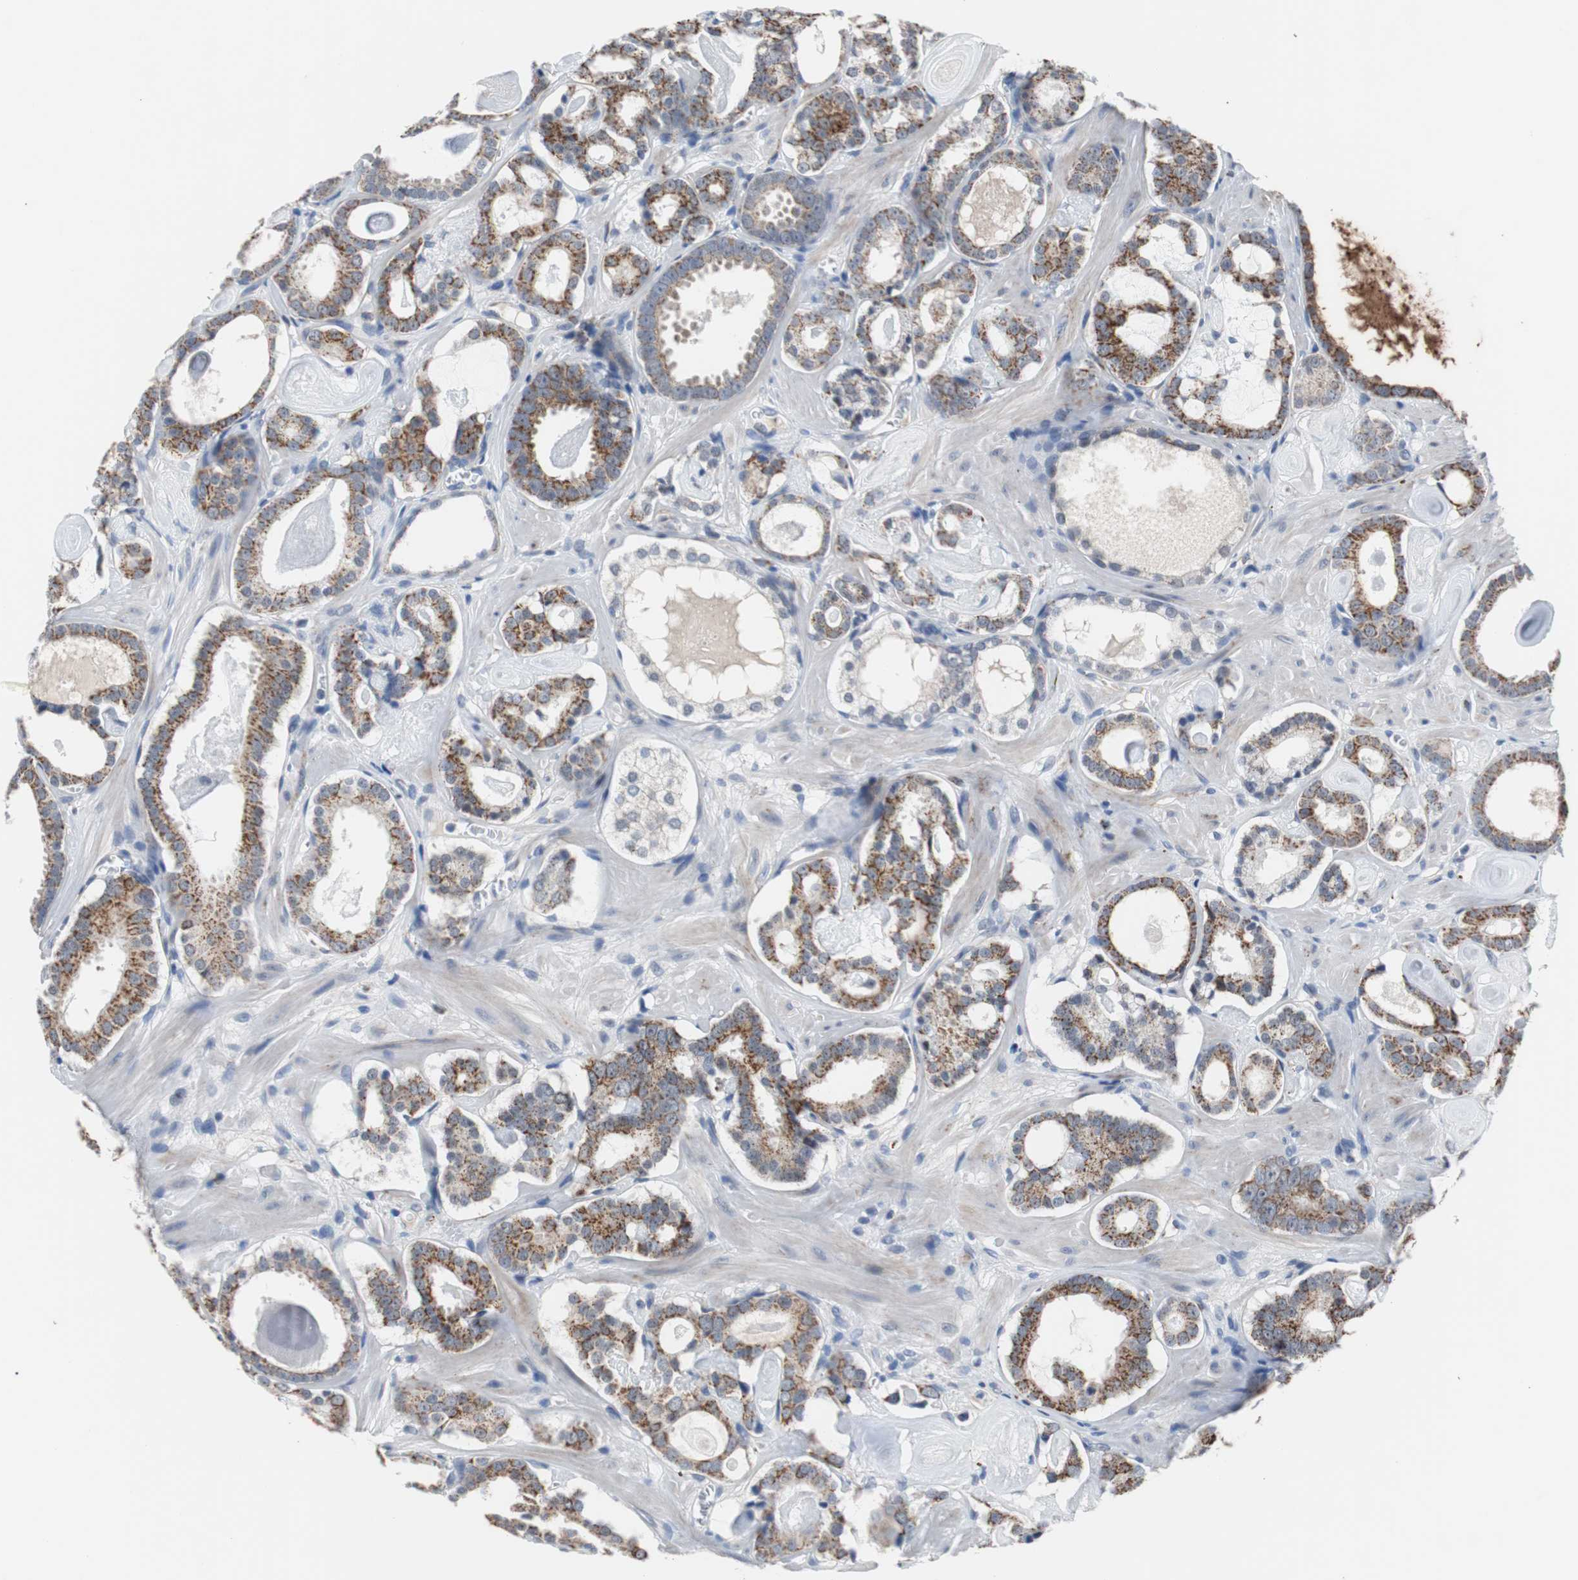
{"staining": {"intensity": "strong", "quantity": ">75%", "location": "cytoplasmic/membranous"}, "tissue": "prostate cancer", "cell_type": "Tumor cells", "image_type": "cancer", "snomed": [{"axis": "morphology", "description": "Adenocarcinoma, Low grade"}, {"axis": "topography", "description": "Prostate"}], "caption": "An image showing strong cytoplasmic/membranous positivity in approximately >75% of tumor cells in low-grade adenocarcinoma (prostate), as visualized by brown immunohistochemical staining.", "gene": "PITRM1", "patient": {"sex": "male", "age": 57}}